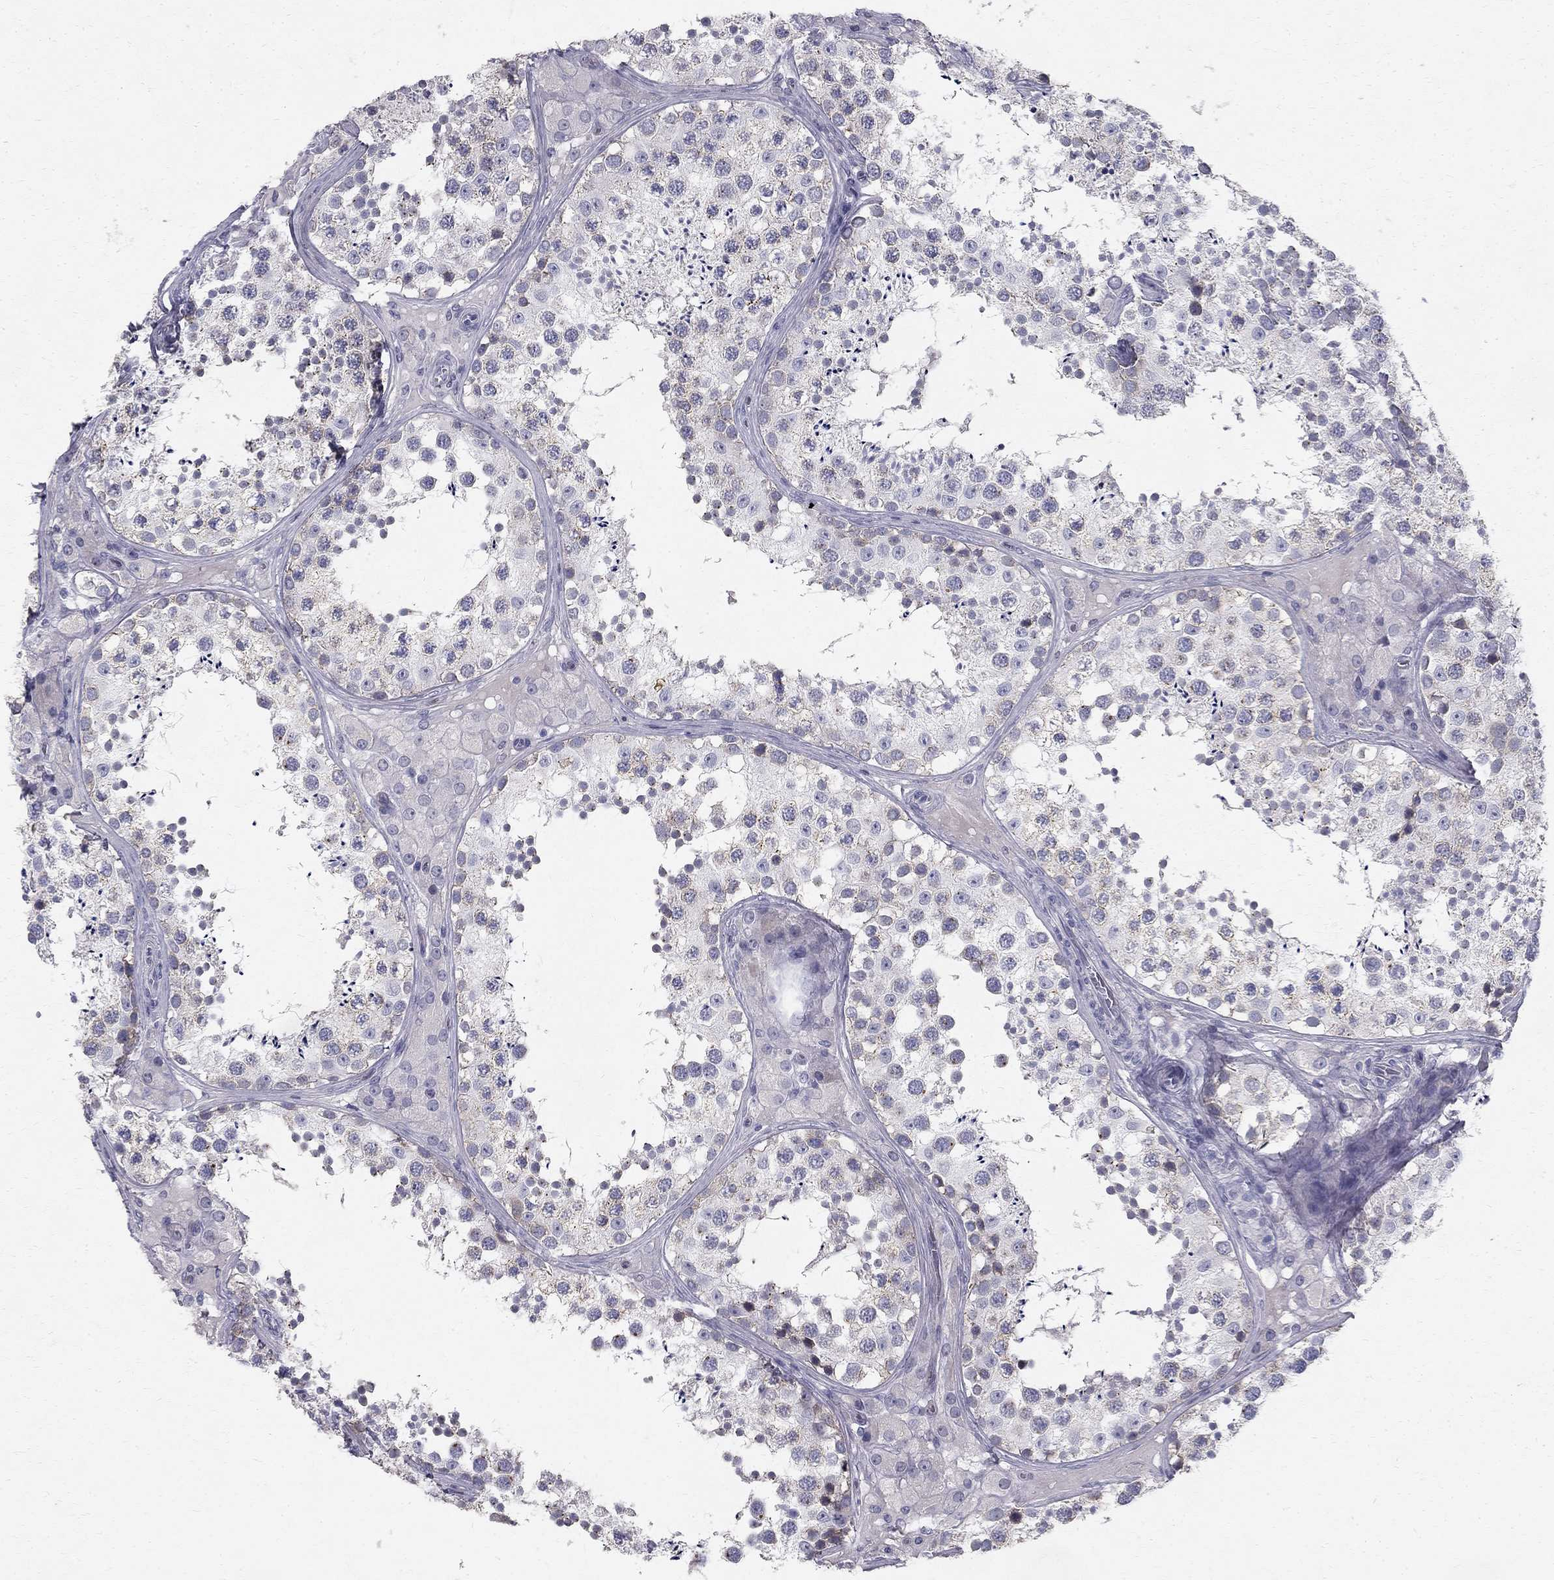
{"staining": {"intensity": "moderate", "quantity": "<25%", "location": "cytoplasmic/membranous"}, "tissue": "testis", "cell_type": "Cells in seminiferous ducts", "image_type": "normal", "snomed": [{"axis": "morphology", "description": "Normal tissue, NOS"}, {"axis": "topography", "description": "Testis"}], "caption": "Immunohistochemical staining of normal testis exhibits <25% levels of moderate cytoplasmic/membranous protein expression in approximately <25% of cells in seminiferous ducts.", "gene": "CLIC6", "patient": {"sex": "male", "age": 34}}